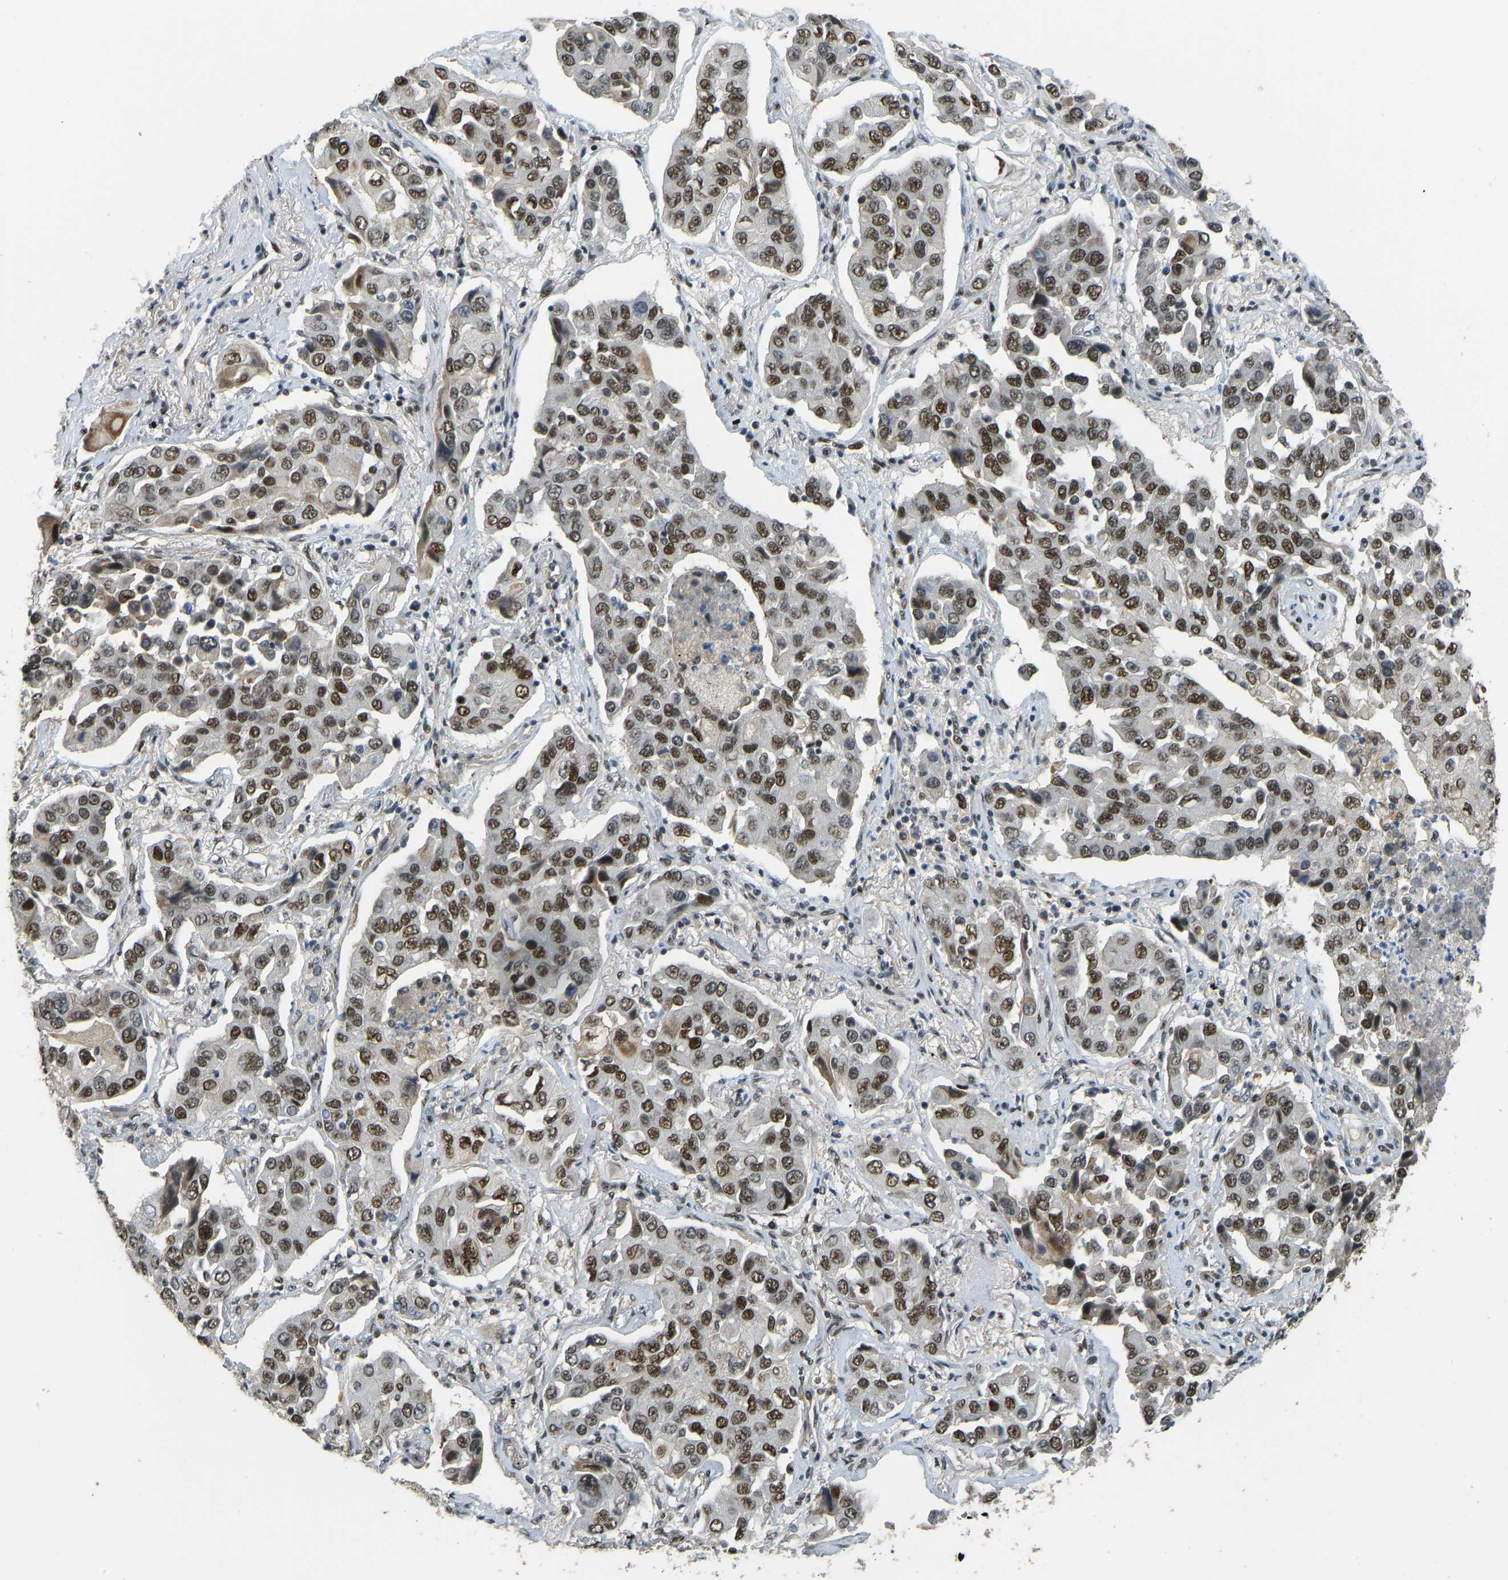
{"staining": {"intensity": "strong", "quantity": ">75%", "location": "nuclear"}, "tissue": "lung cancer", "cell_type": "Tumor cells", "image_type": "cancer", "snomed": [{"axis": "morphology", "description": "Adenocarcinoma, NOS"}, {"axis": "topography", "description": "Lung"}], "caption": "Brown immunohistochemical staining in lung cancer (adenocarcinoma) demonstrates strong nuclear expression in approximately >75% of tumor cells.", "gene": "FOXK1", "patient": {"sex": "female", "age": 65}}